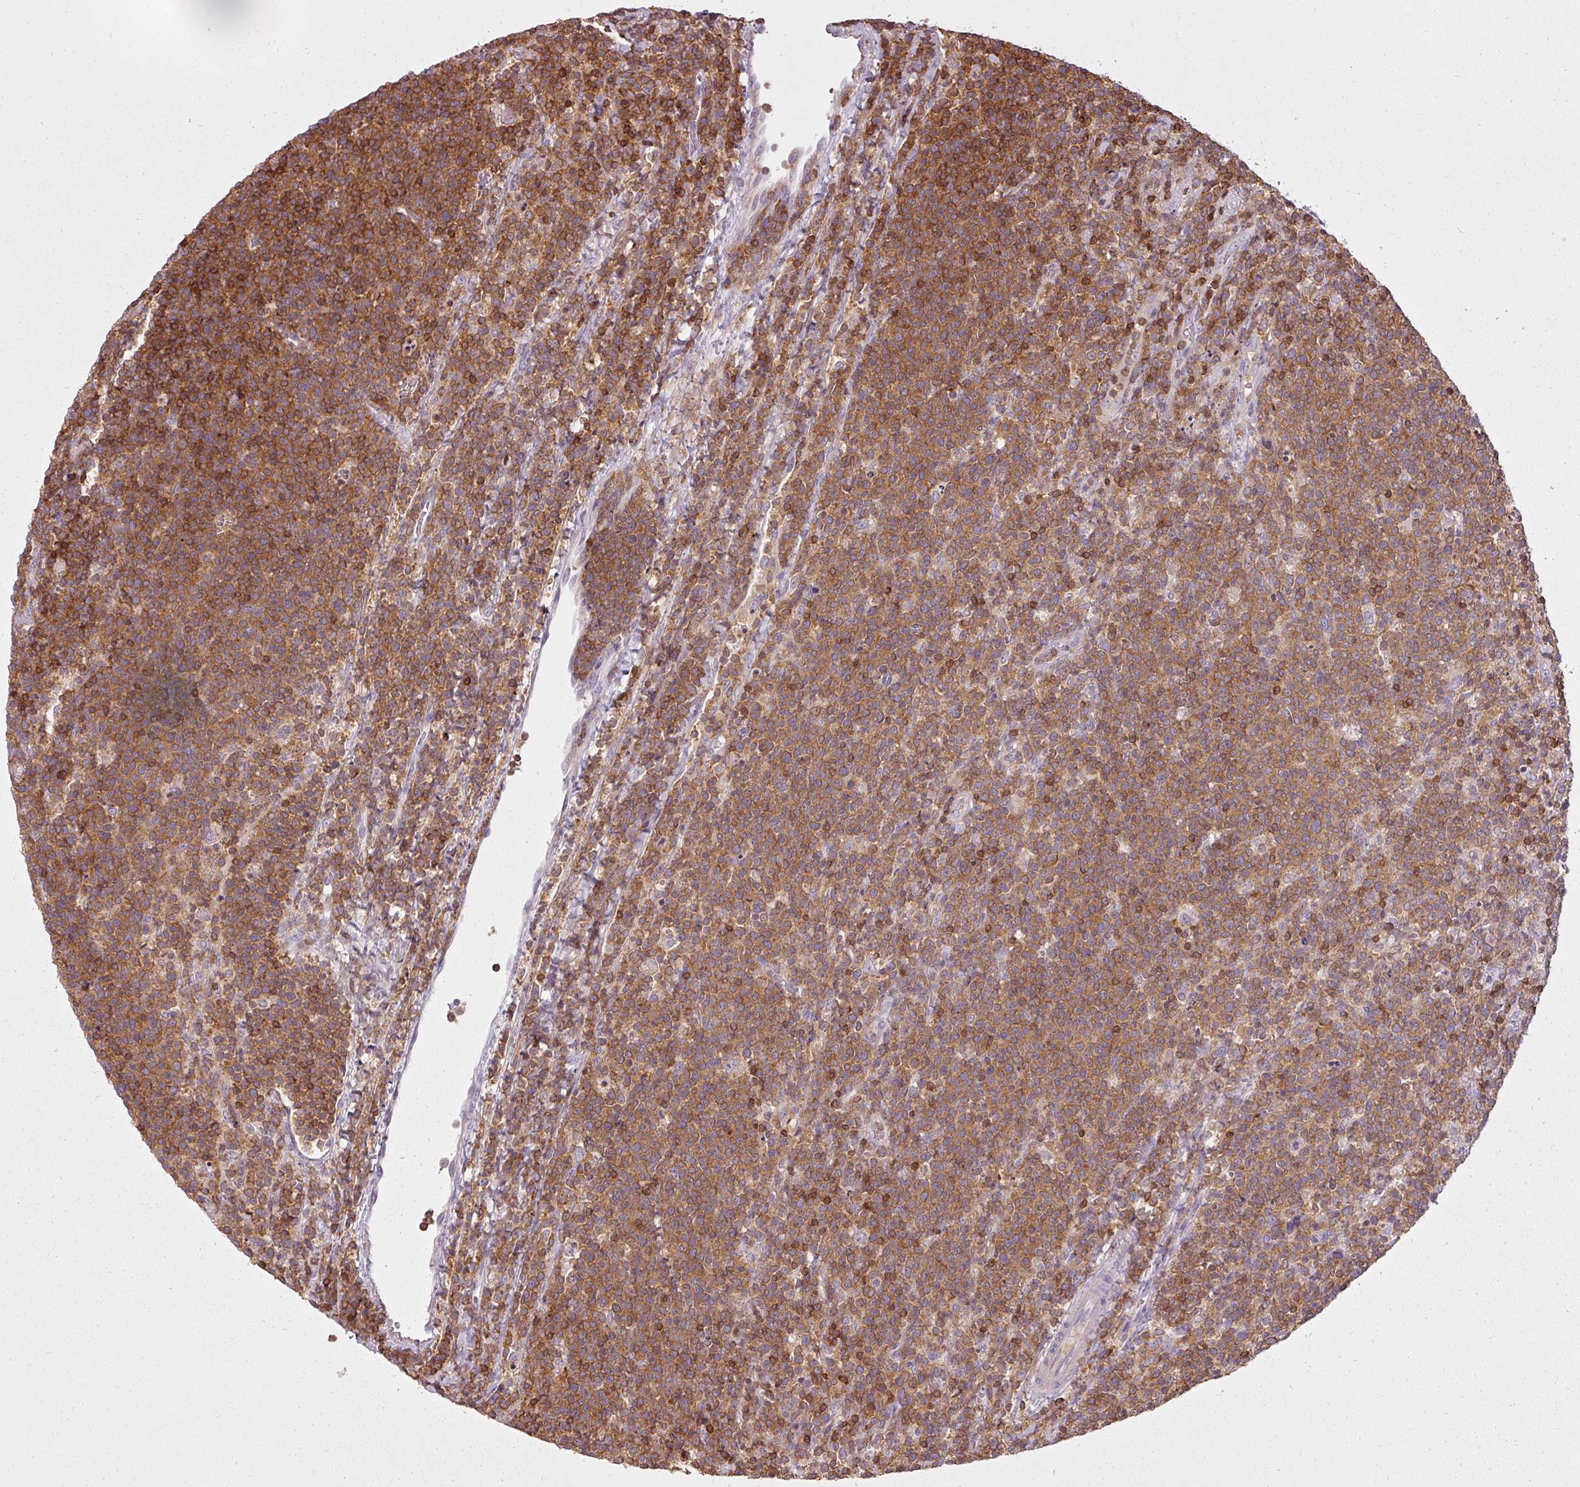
{"staining": {"intensity": "moderate", "quantity": ">75%", "location": "cytoplasmic/membranous"}, "tissue": "lymphoma", "cell_type": "Tumor cells", "image_type": "cancer", "snomed": [{"axis": "morphology", "description": "Malignant lymphoma, non-Hodgkin's type, High grade"}, {"axis": "topography", "description": "Lymph node"}], "caption": "Brown immunohistochemical staining in high-grade malignant lymphoma, non-Hodgkin's type exhibits moderate cytoplasmic/membranous positivity in about >75% of tumor cells.", "gene": "STK4", "patient": {"sex": "male", "age": 61}}